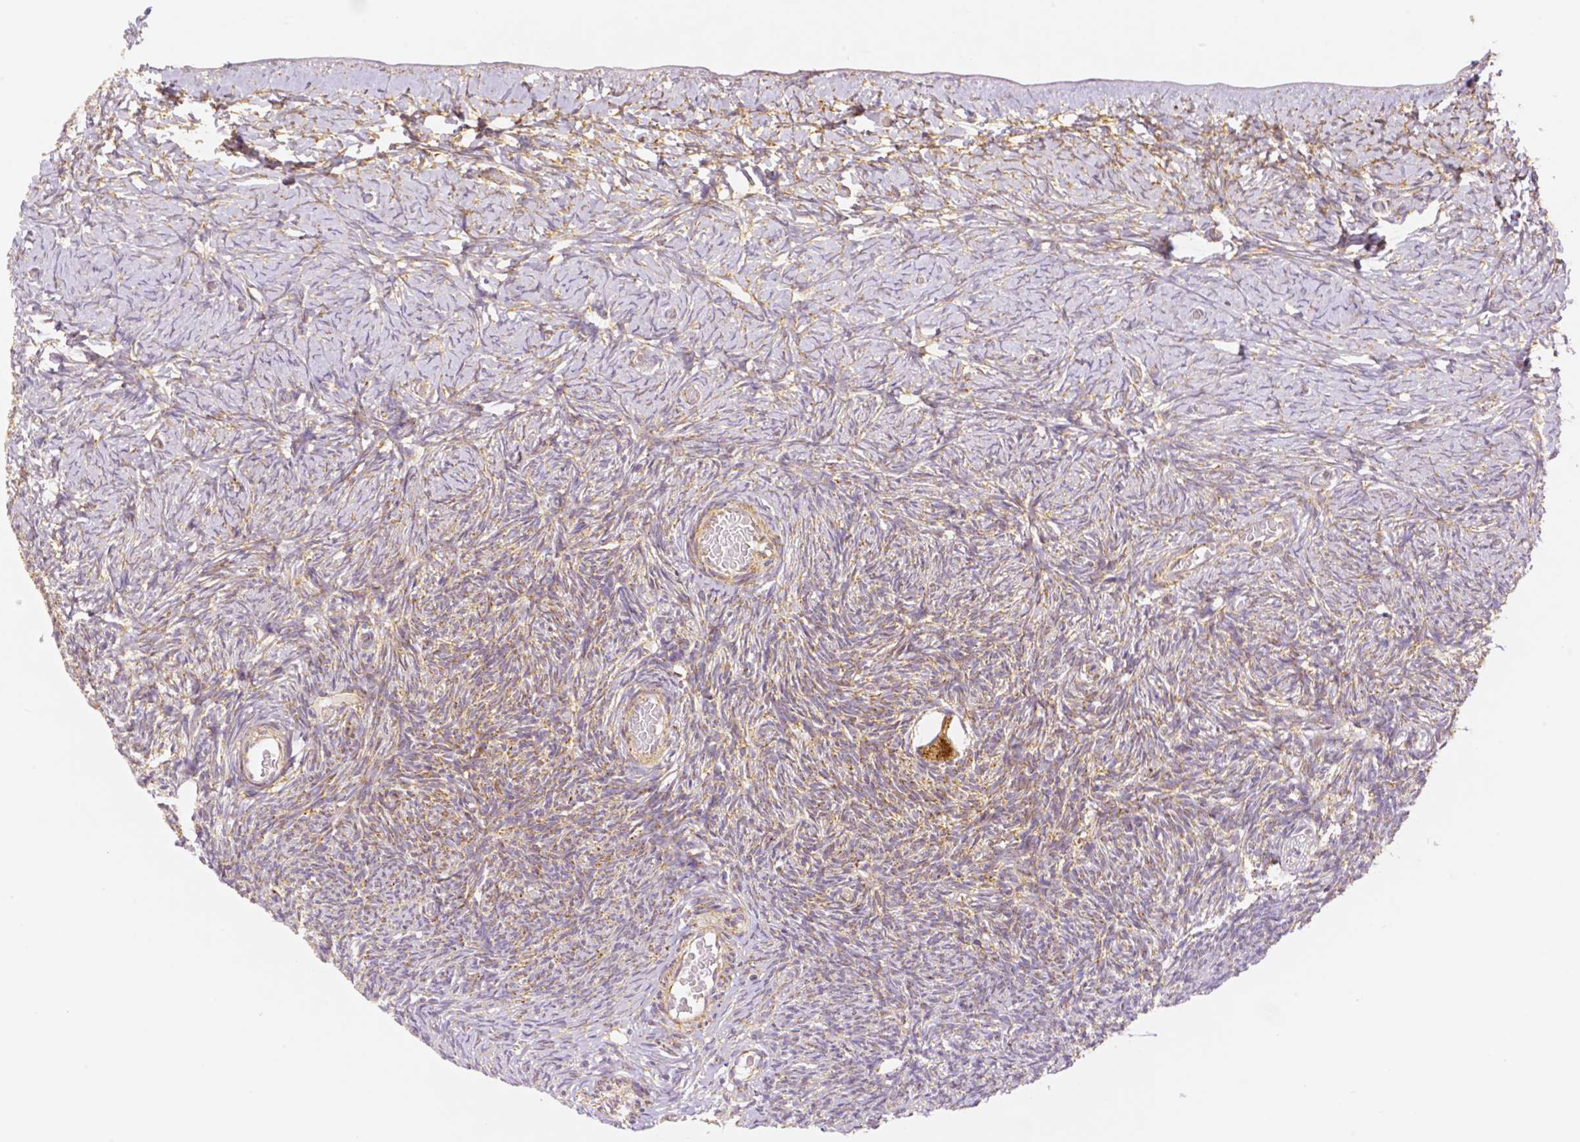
{"staining": {"intensity": "strong", "quantity": ">75%", "location": "cytoplasmic/membranous"}, "tissue": "ovary", "cell_type": "Follicle cells", "image_type": "normal", "snomed": [{"axis": "morphology", "description": "Normal tissue, NOS"}, {"axis": "topography", "description": "Ovary"}], "caption": "Human ovary stained for a protein (brown) demonstrates strong cytoplasmic/membranous positive positivity in about >75% of follicle cells.", "gene": "RHOT1", "patient": {"sex": "female", "age": 39}}